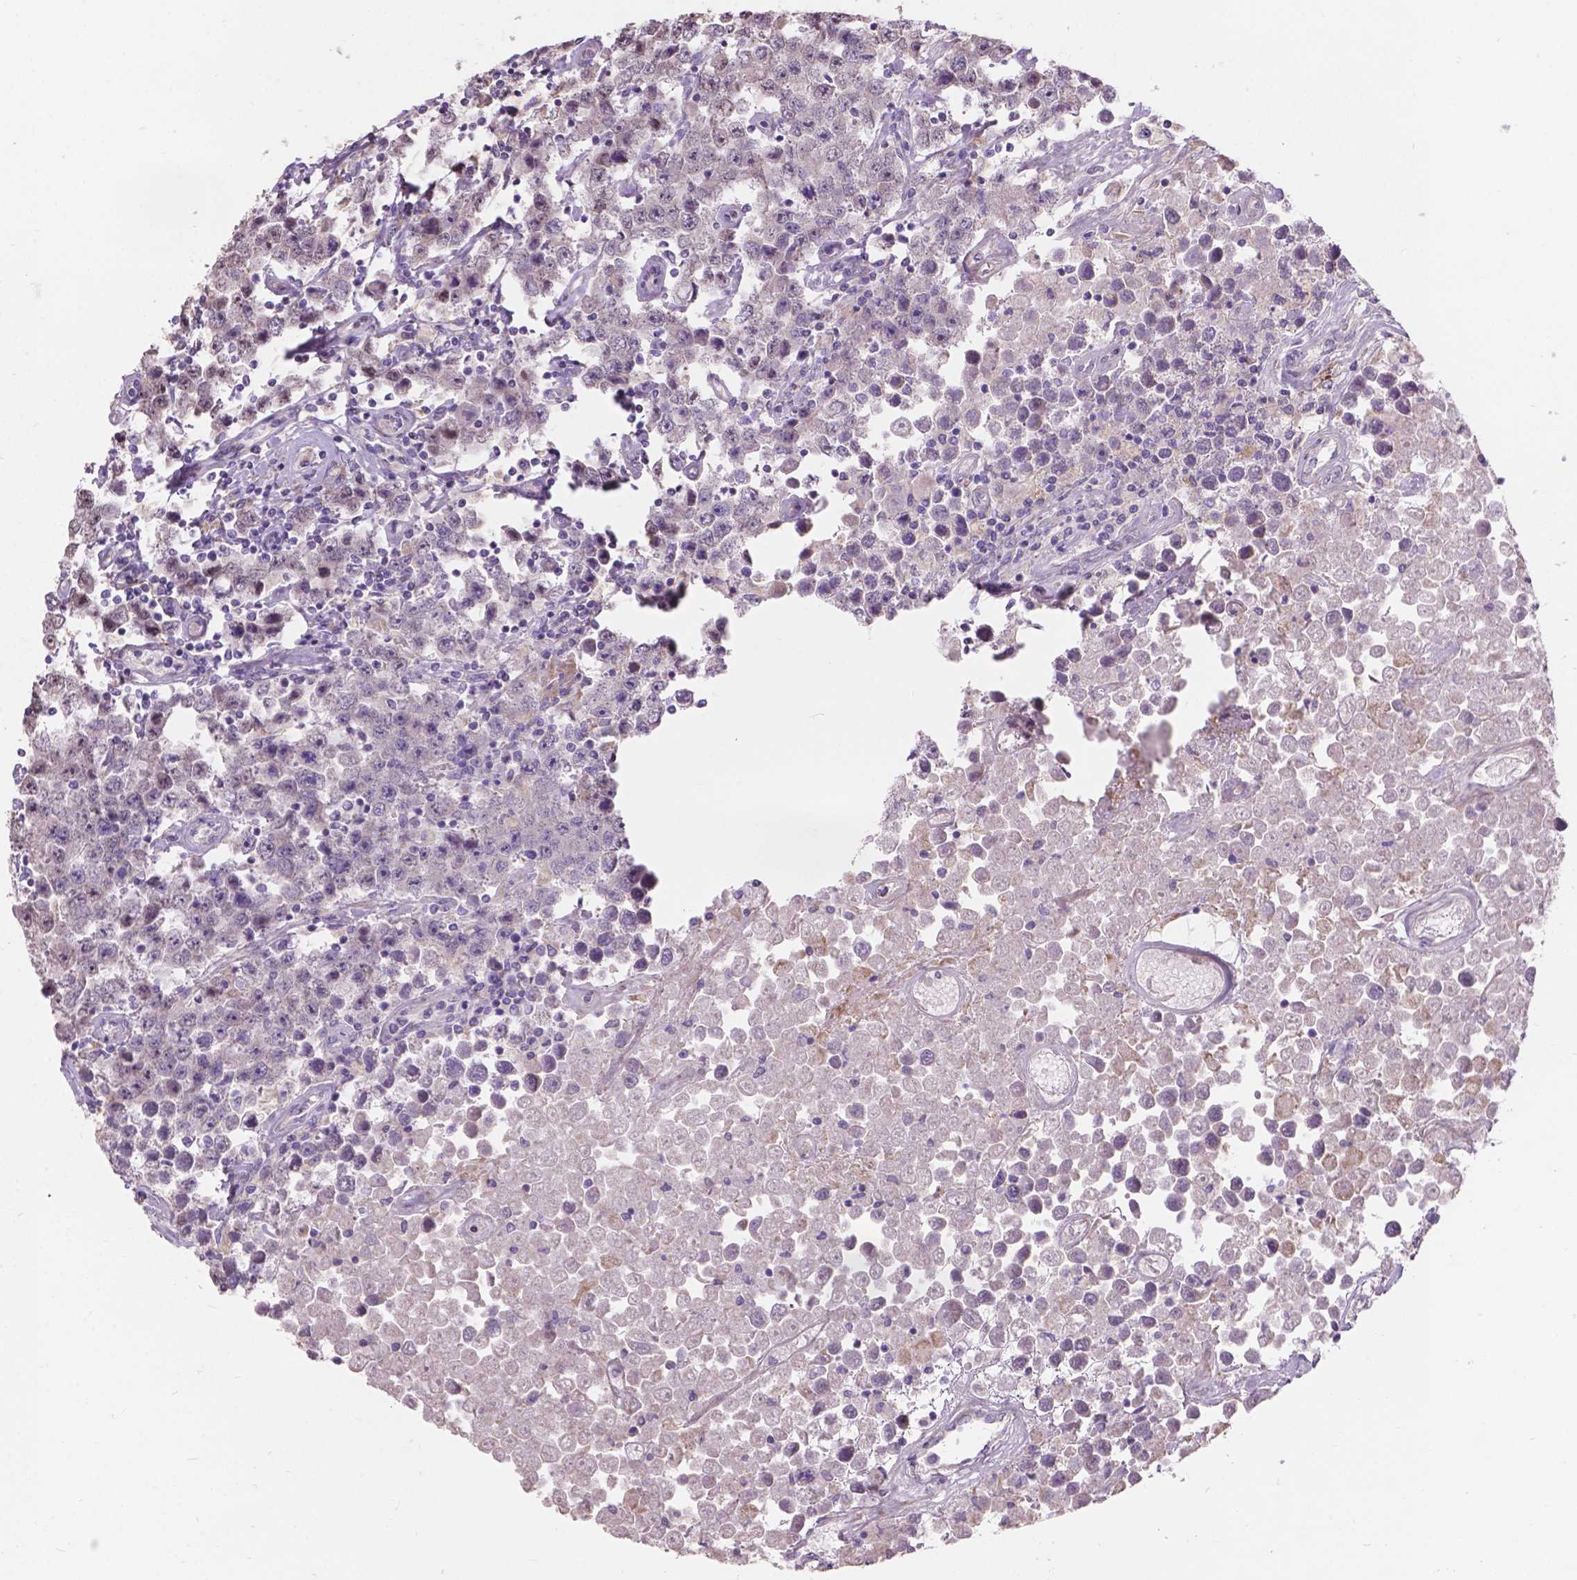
{"staining": {"intensity": "negative", "quantity": "none", "location": "none"}, "tissue": "testis cancer", "cell_type": "Tumor cells", "image_type": "cancer", "snomed": [{"axis": "morphology", "description": "Seminoma, NOS"}, {"axis": "topography", "description": "Testis"}], "caption": "Immunohistochemical staining of human seminoma (testis) reveals no significant positivity in tumor cells.", "gene": "MYH14", "patient": {"sex": "male", "age": 52}}